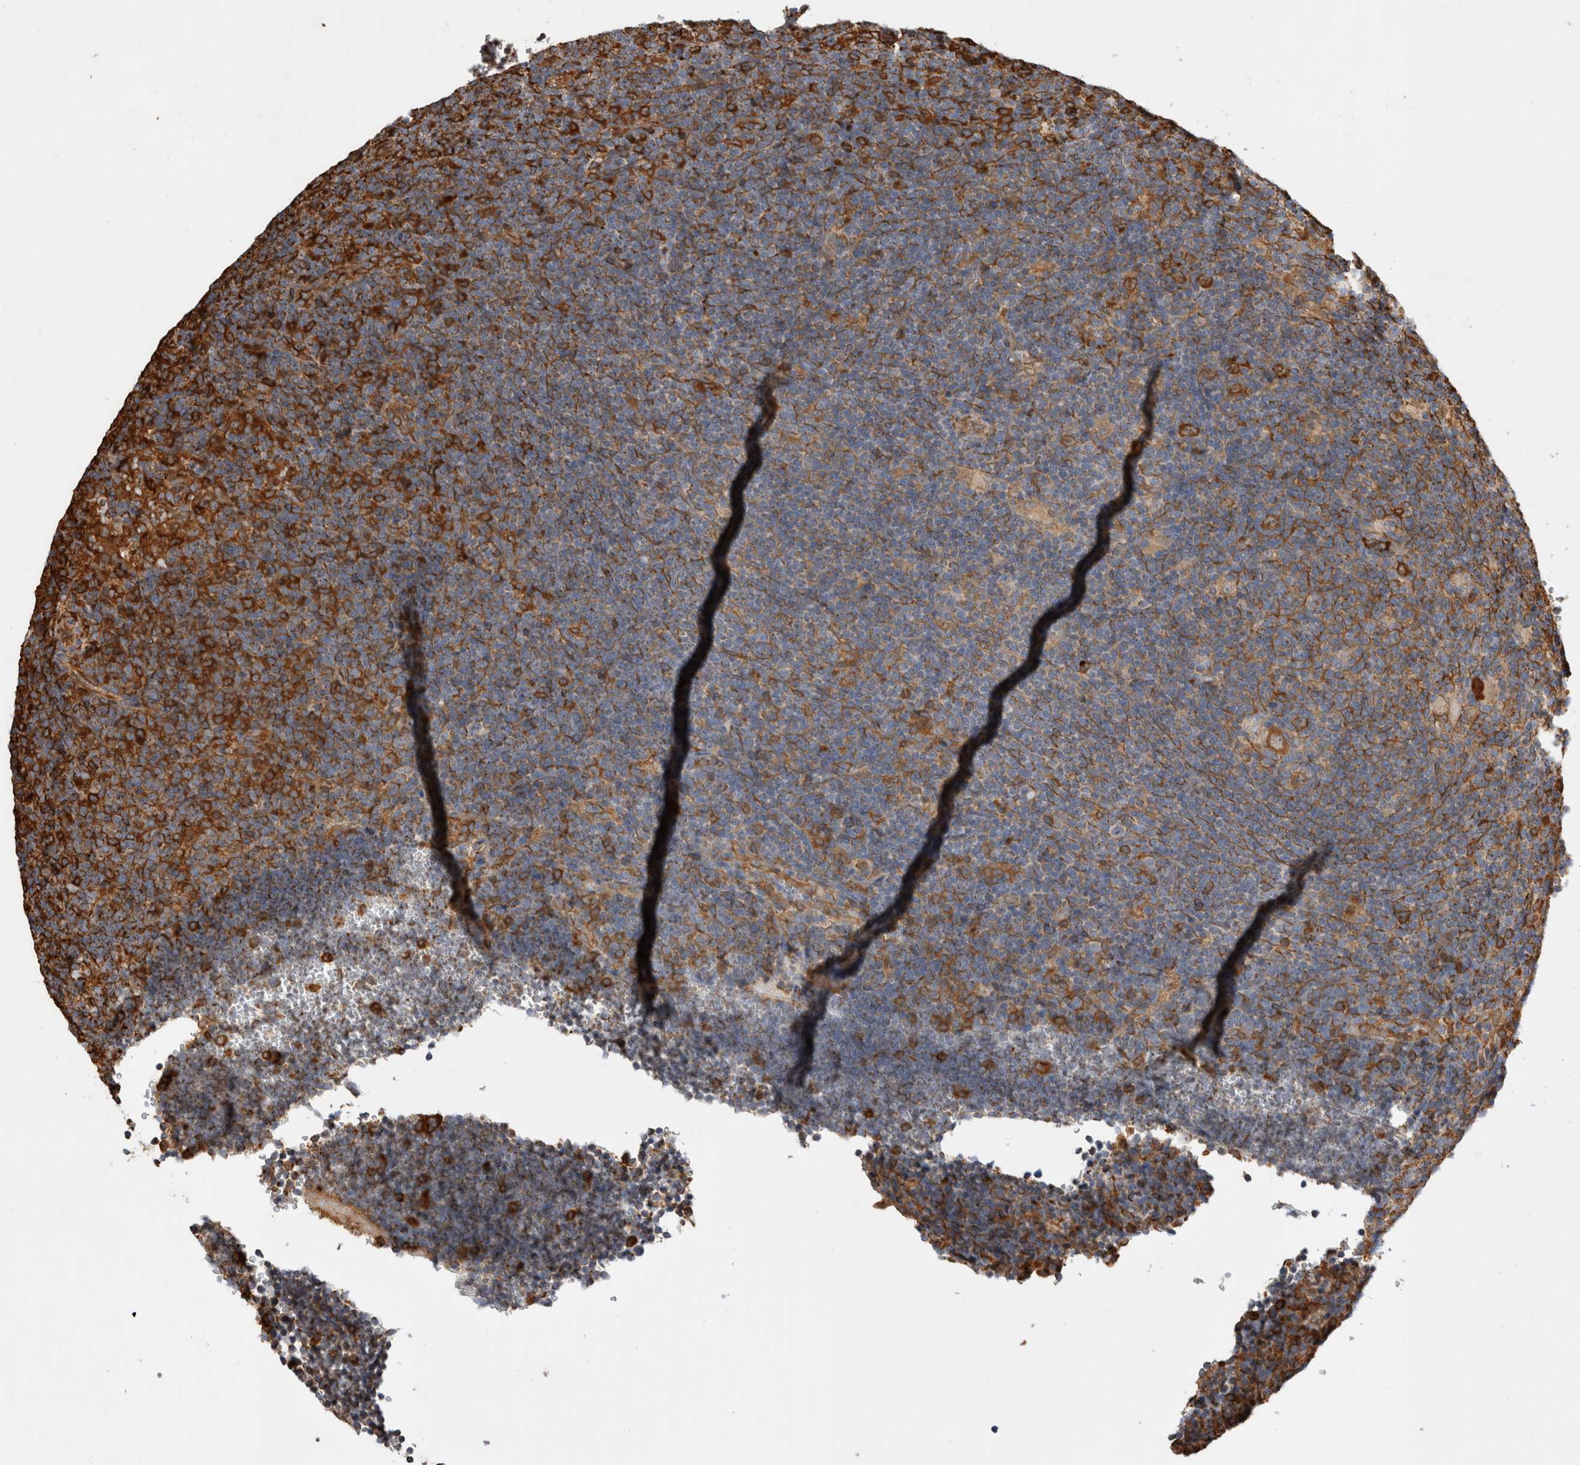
{"staining": {"intensity": "strong", "quantity": ">75%", "location": "cytoplasmic/membranous"}, "tissue": "lymphoma", "cell_type": "Tumor cells", "image_type": "cancer", "snomed": [{"axis": "morphology", "description": "Hodgkin's disease, NOS"}, {"axis": "topography", "description": "Lymph node"}], "caption": "Immunohistochemical staining of human Hodgkin's disease shows high levels of strong cytoplasmic/membranous expression in about >75% of tumor cells.", "gene": "ZNF397", "patient": {"sex": "female", "age": 57}}